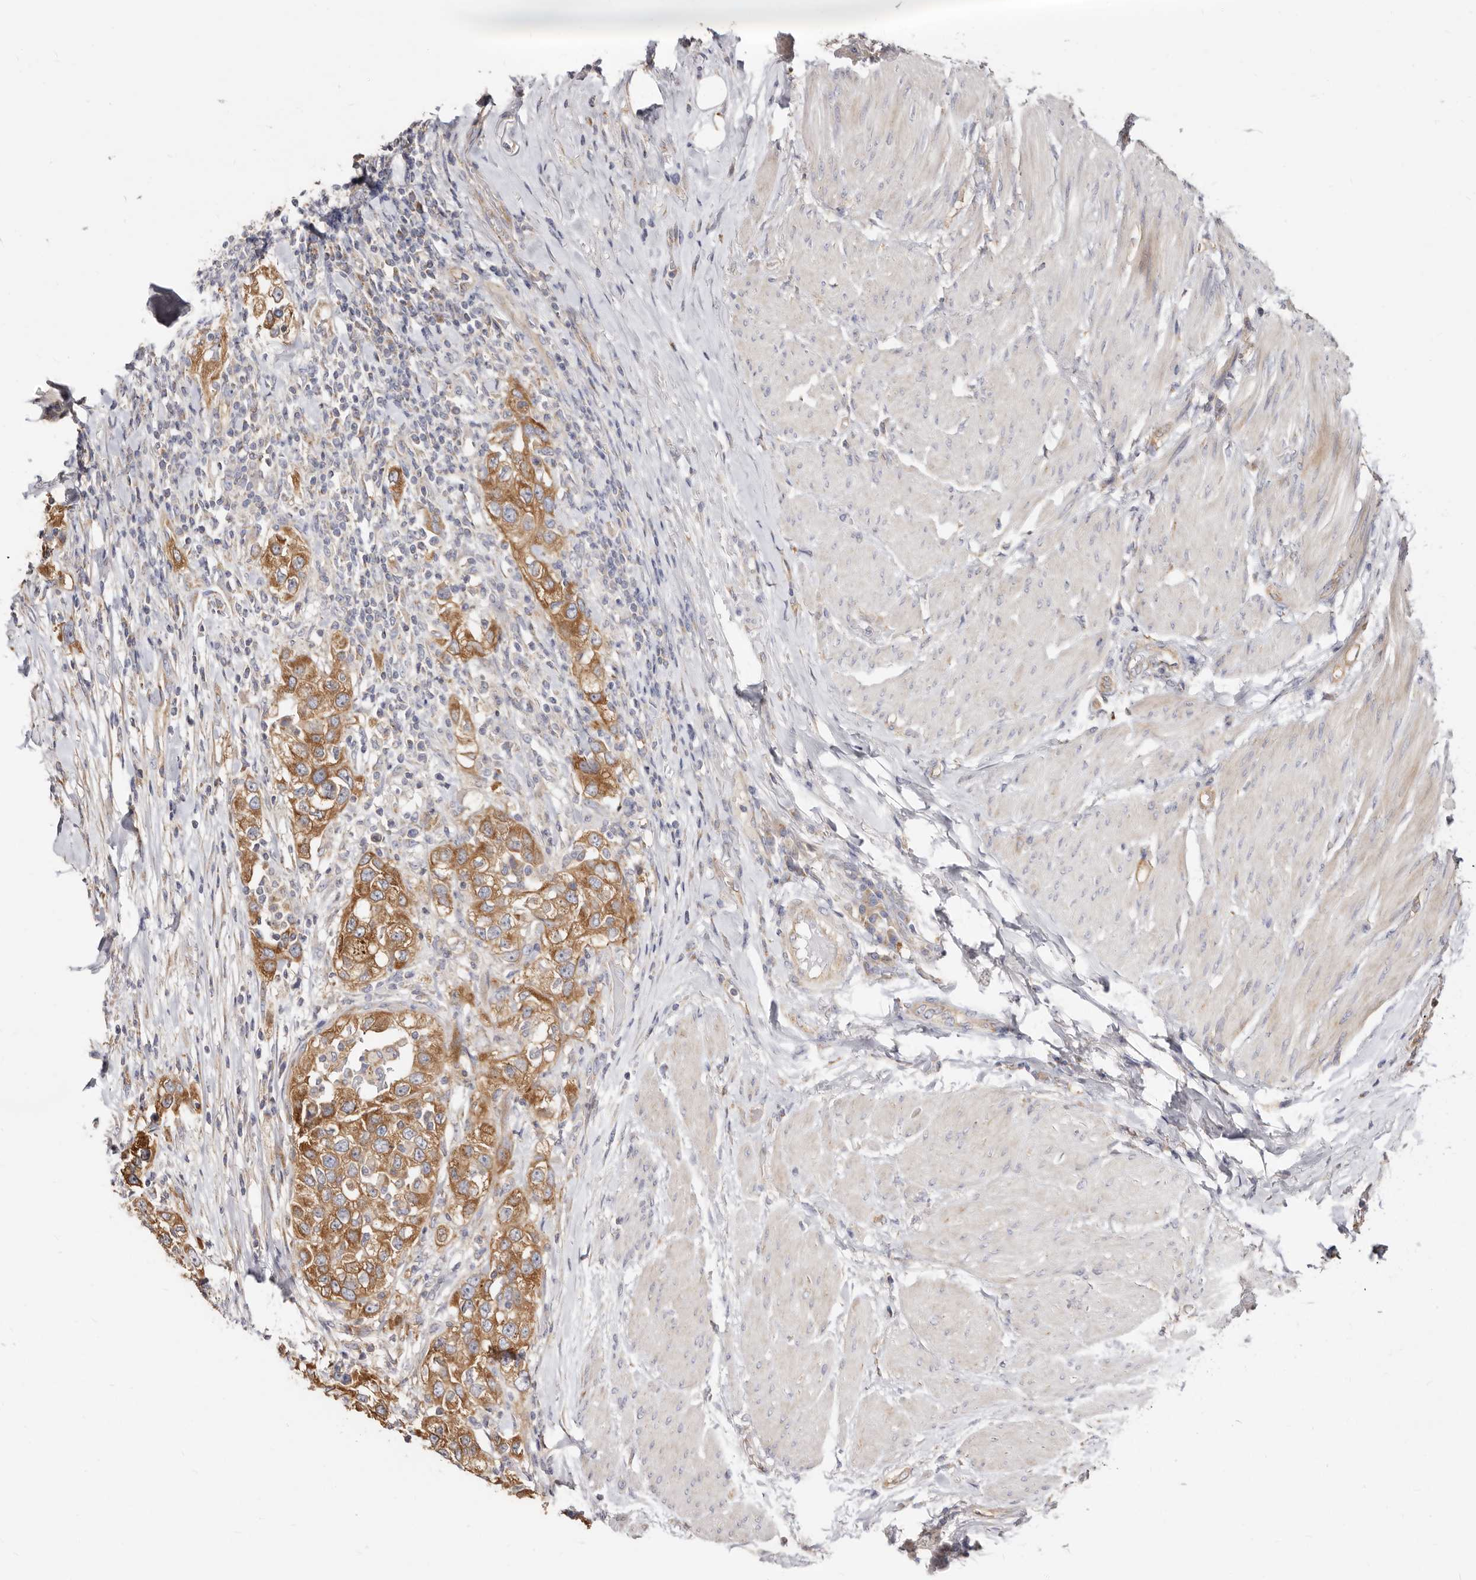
{"staining": {"intensity": "moderate", "quantity": ">75%", "location": "cytoplasmic/membranous"}, "tissue": "urothelial cancer", "cell_type": "Tumor cells", "image_type": "cancer", "snomed": [{"axis": "morphology", "description": "Urothelial carcinoma, High grade"}, {"axis": "topography", "description": "Urinary bladder"}], "caption": "This is a micrograph of IHC staining of urothelial cancer, which shows moderate expression in the cytoplasmic/membranous of tumor cells.", "gene": "BAIAP2L1", "patient": {"sex": "female", "age": 80}}